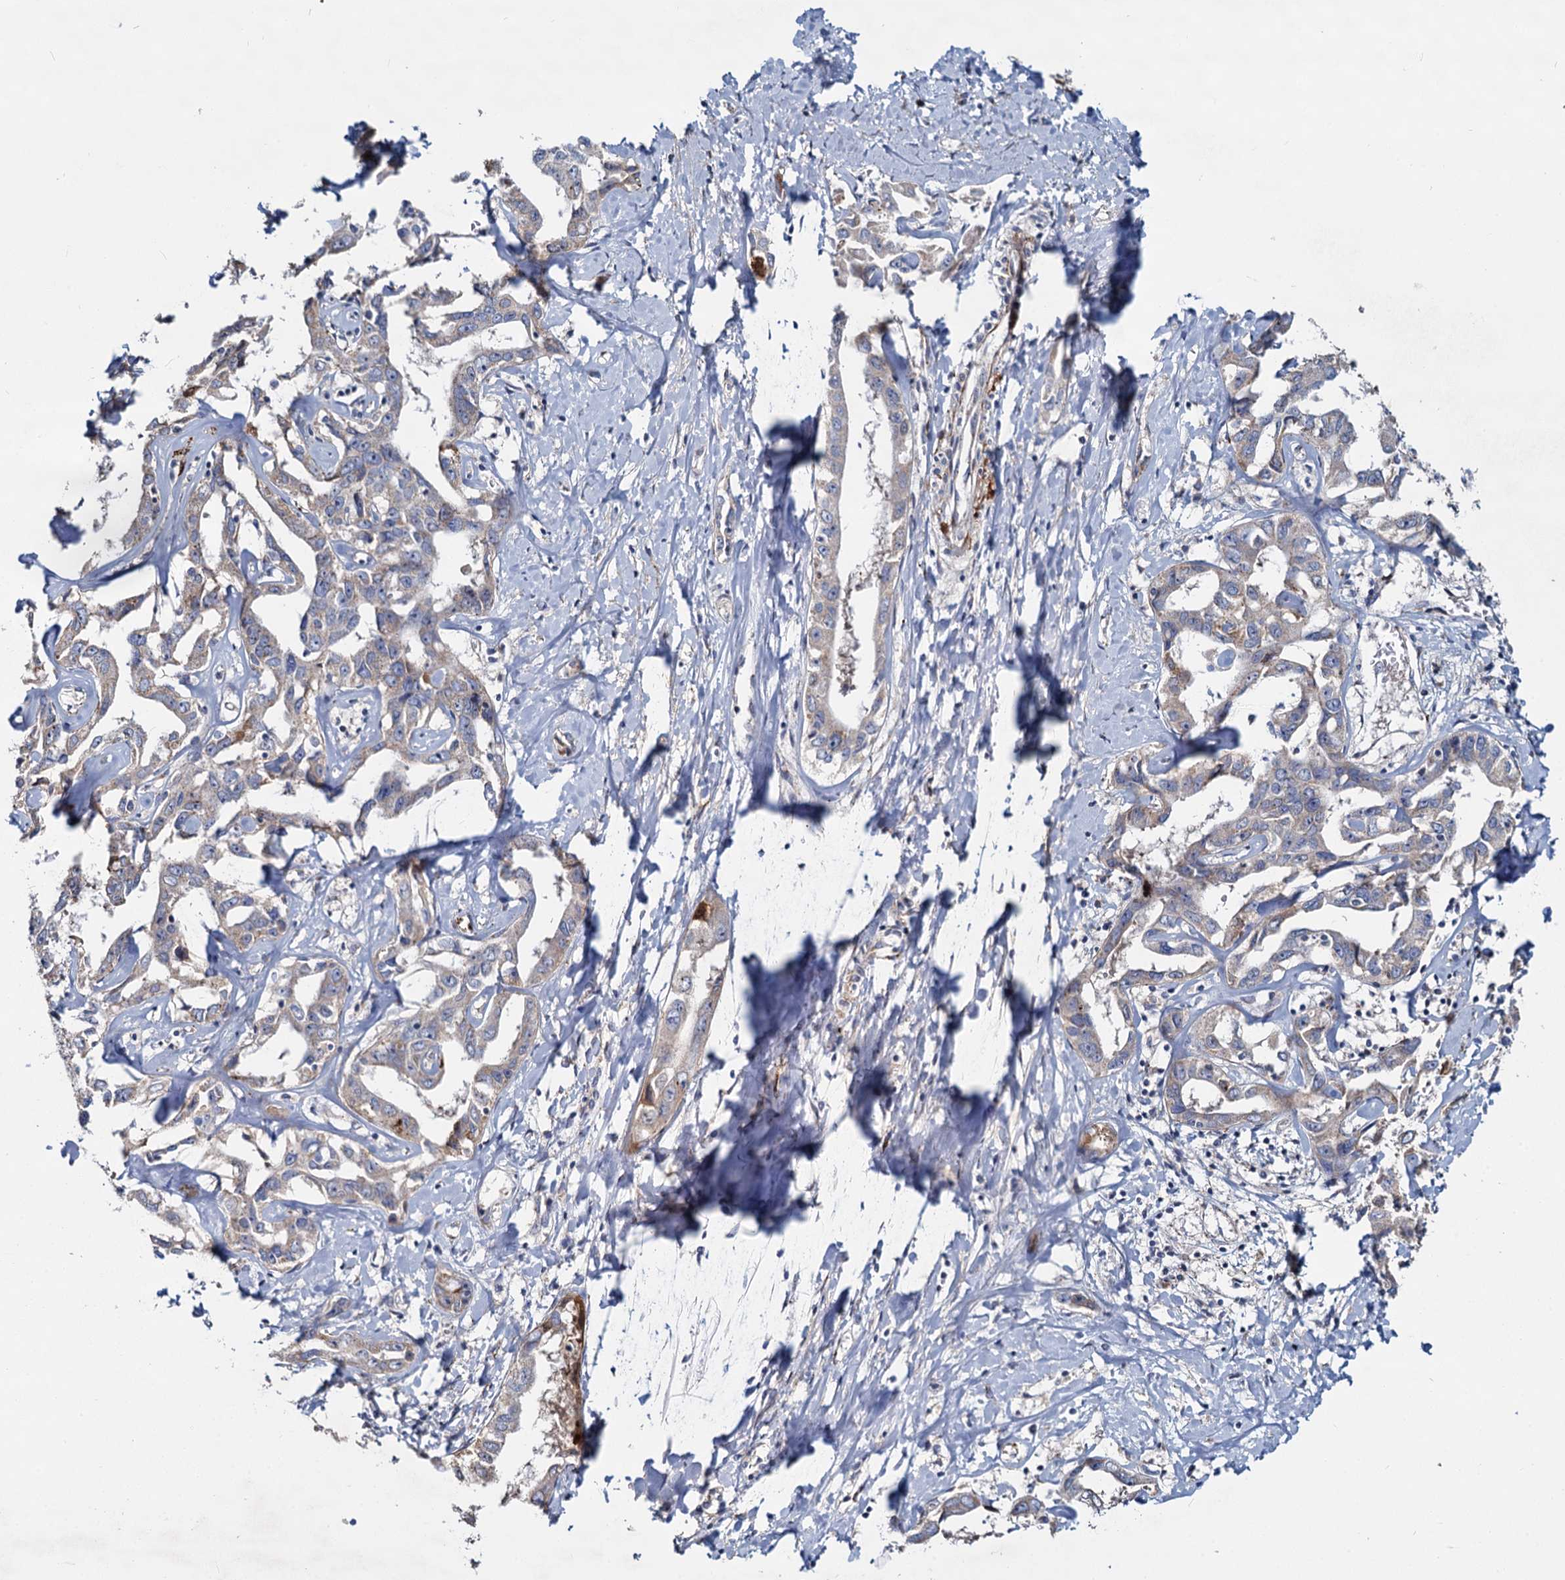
{"staining": {"intensity": "weak", "quantity": "25%-75%", "location": "cytoplasmic/membranous"}, "tissue": "liver cancer", "cell_type": "Tumor cells", "image_type": "cancer", "snomed": [{"axis": "morphology", "description": "Cholangiocarcinoma"}, {"axis": "topography", "description": "Liver"}], "caption": "About 25%-75% of tumor cells in cholangiocarcinoma (liver) exhibit weak cytoplasmic/membranous protein expression as visualized by brown immunohistochemical staining.", "gene": "DCUN1D2", "patient": {"sex": "male", "age": 59}}